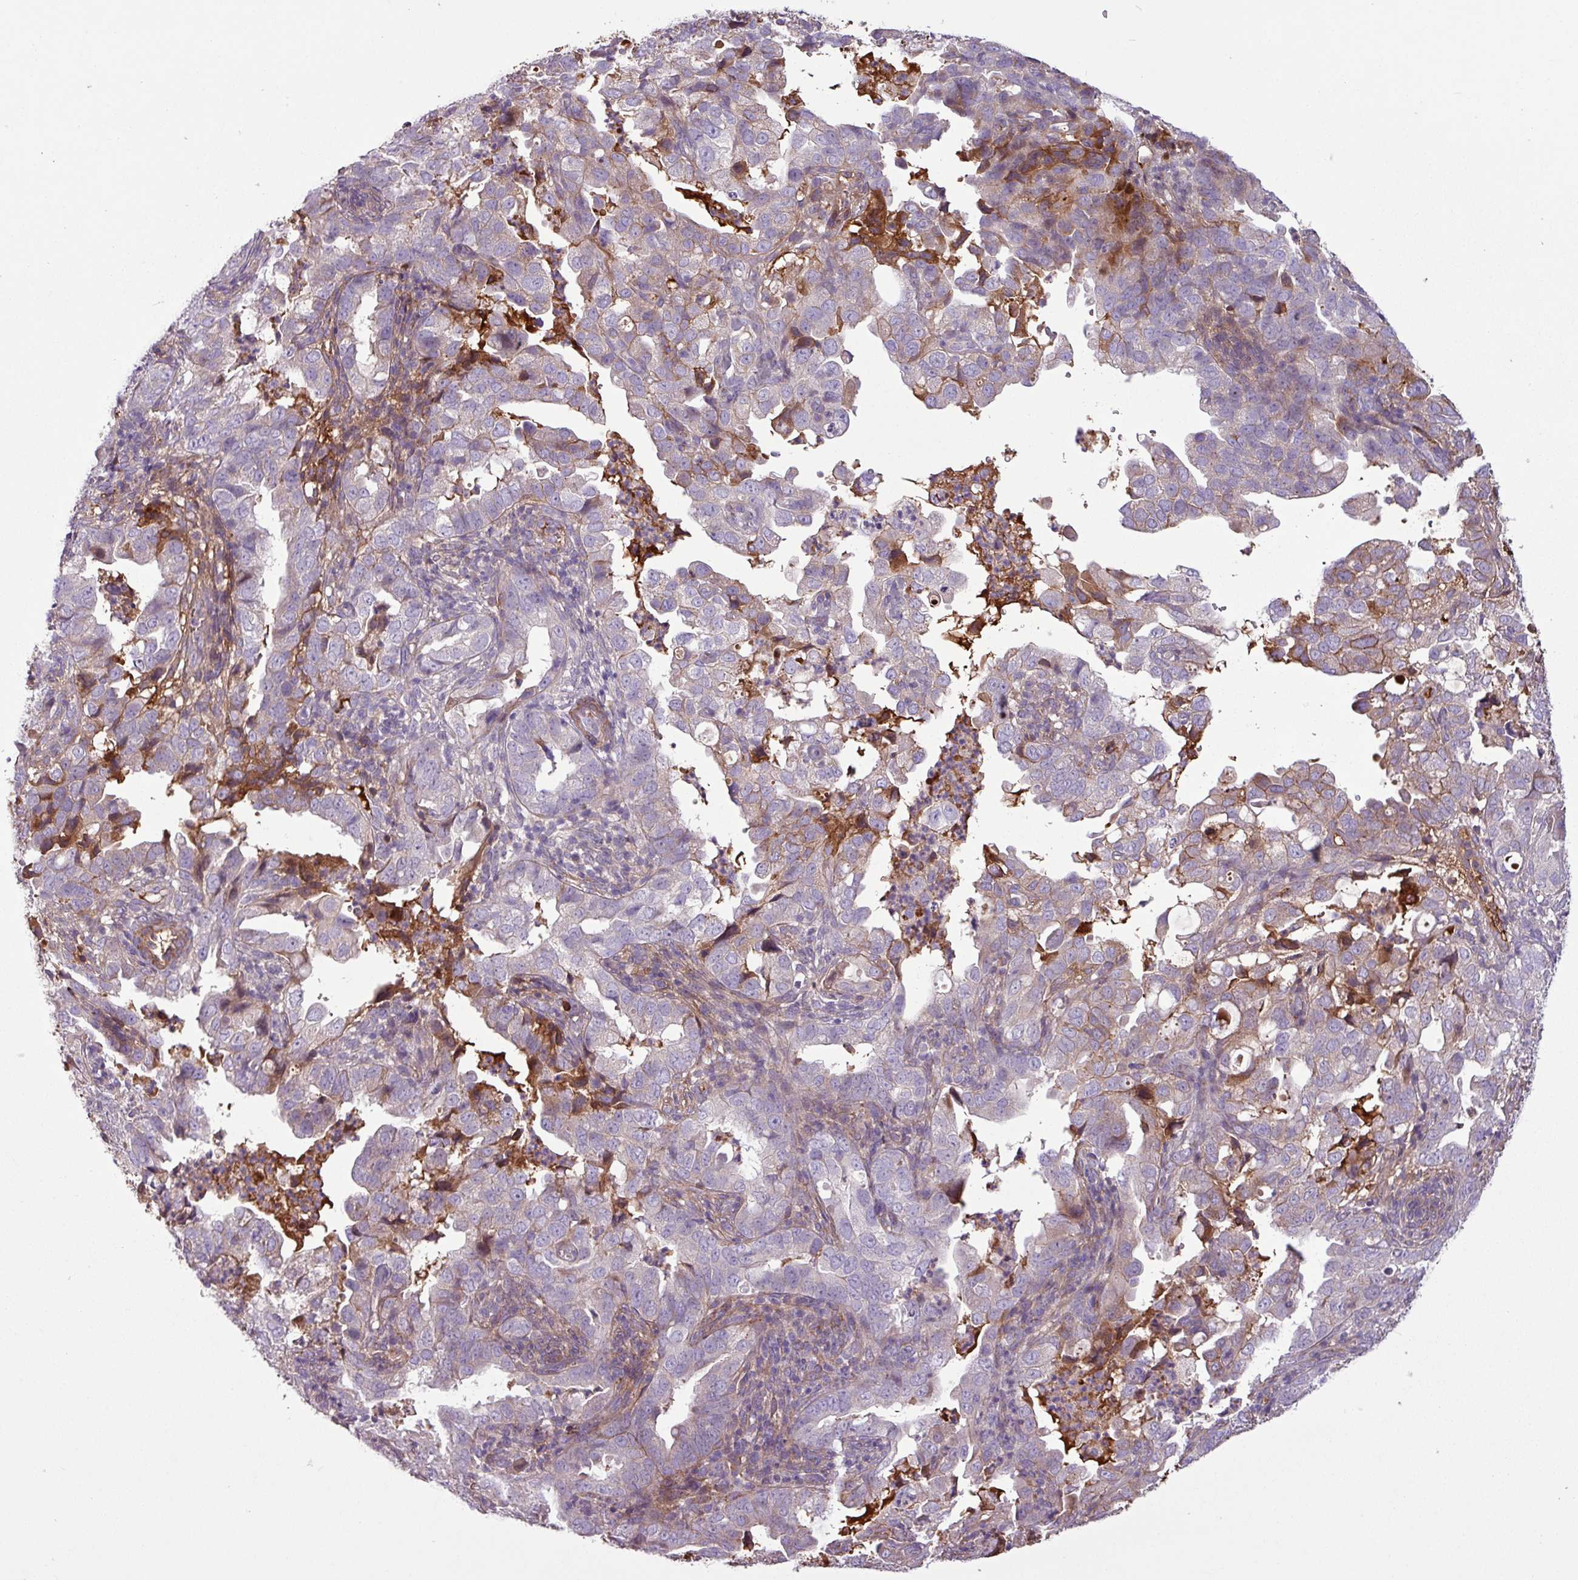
{"staining": {"intensity": "weak", "quantity": "<25%", "location": "cytoplasmic/membranous"}, "tissue": "endometrial cancer", "cell_type": "Tumor cells", "image_type": "cancer", "snomed": [{"axis": "morphology", "description": "Adenocarcinoma, NOS"}, {"axis": "topography", "description": "Endometrium"}], "caption": "Tumor cells show no significant positivity in endometrial adenocarcinoma.", "gene": "C4B", "patient": {"sex": "female", "age": 57}}